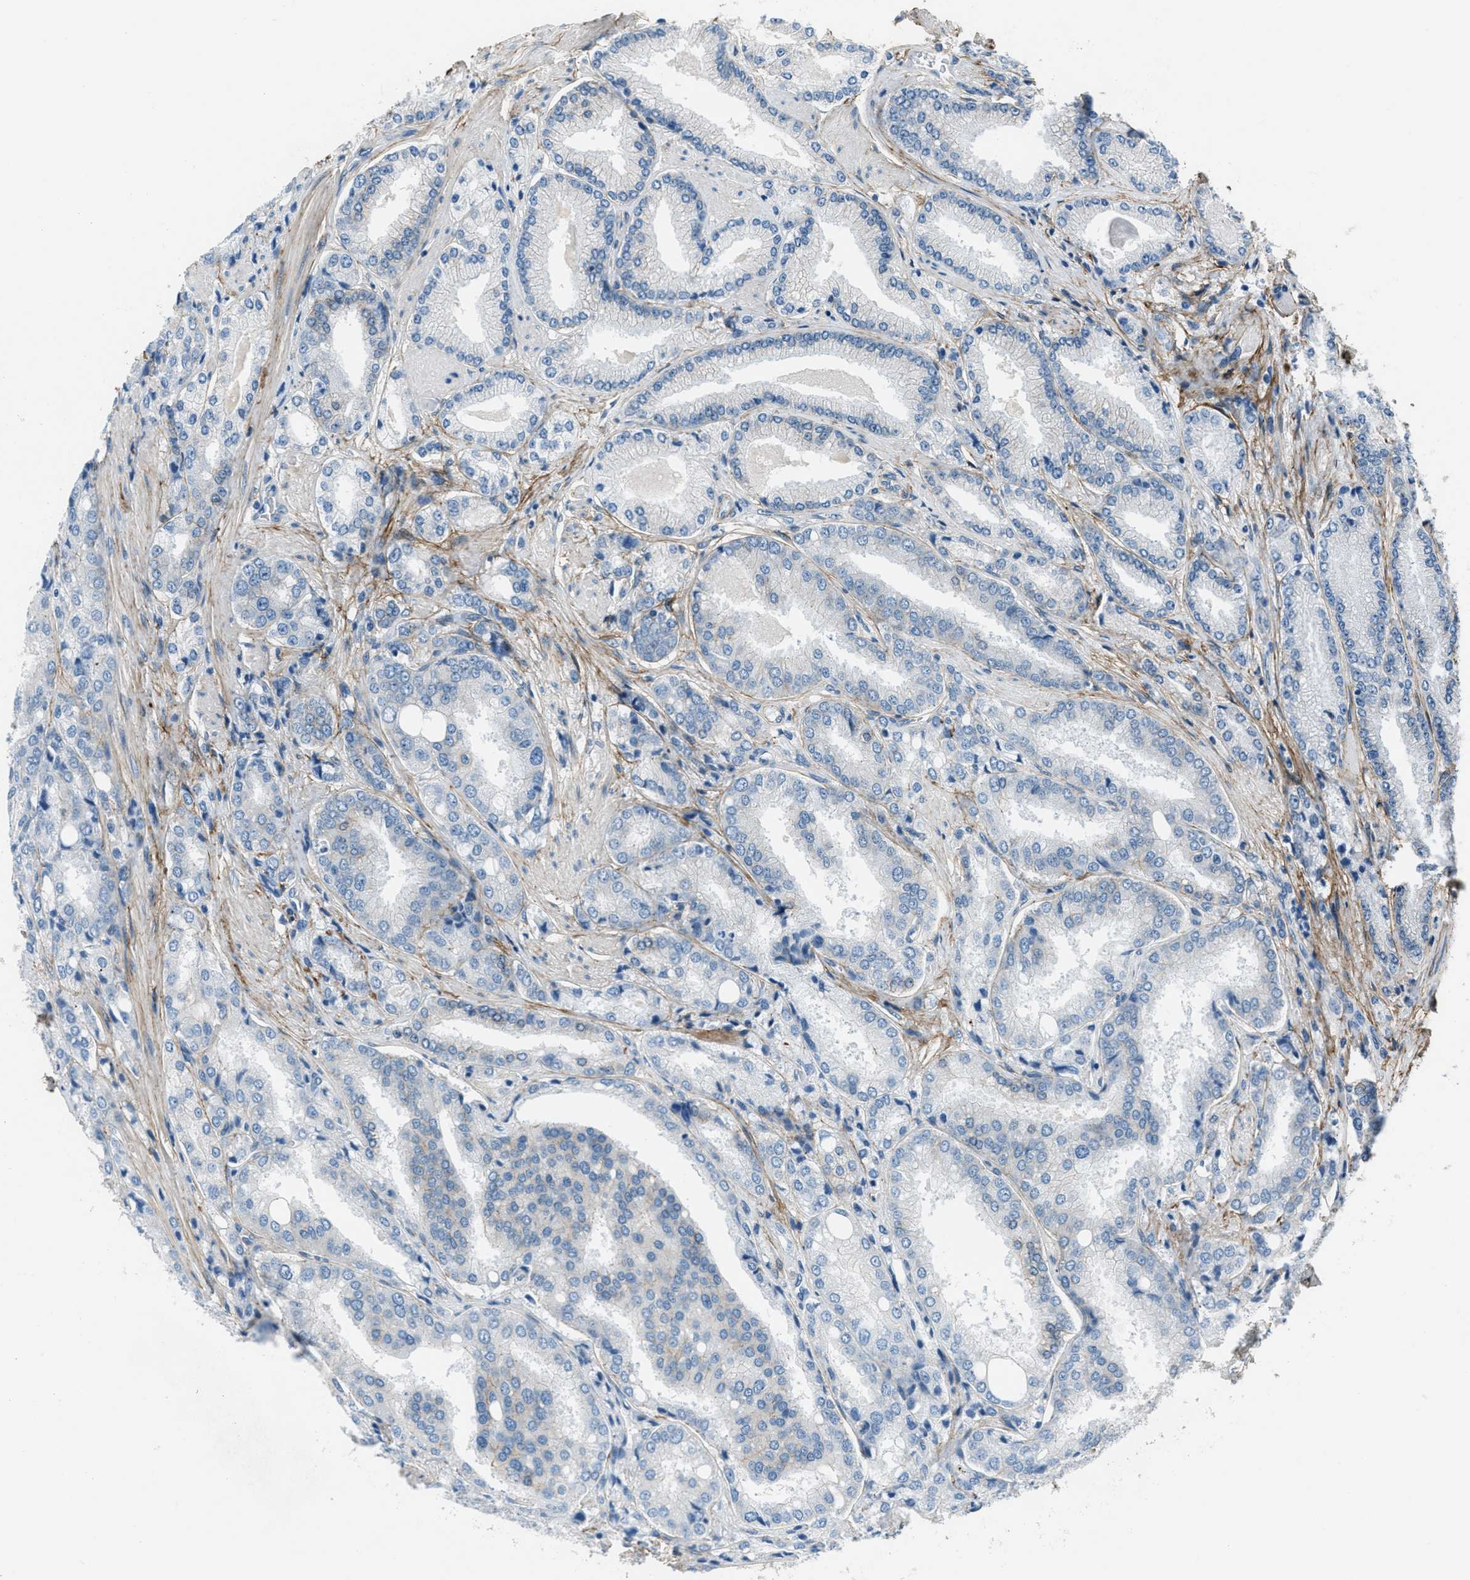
{"staining": {"intensity": "negative", "quantity": "none", "location": "none"}, "tissue": "prostate cancer", "cell_type": "Tumor cells", "image_type": "cancer", "snomed": [{"axis": "morphology", "description": "Adenocarcinoma, High grade"}, {"axis": "topography", "description": "Prostate"}], "caption": "This is an immunohistochemistry histopathology image of human adenocarcinoma (high-grade) (prostate). There is no positivity in tumor cells.", "gene": "FBN1", "patient": {"sex": "male", "age": 50}}